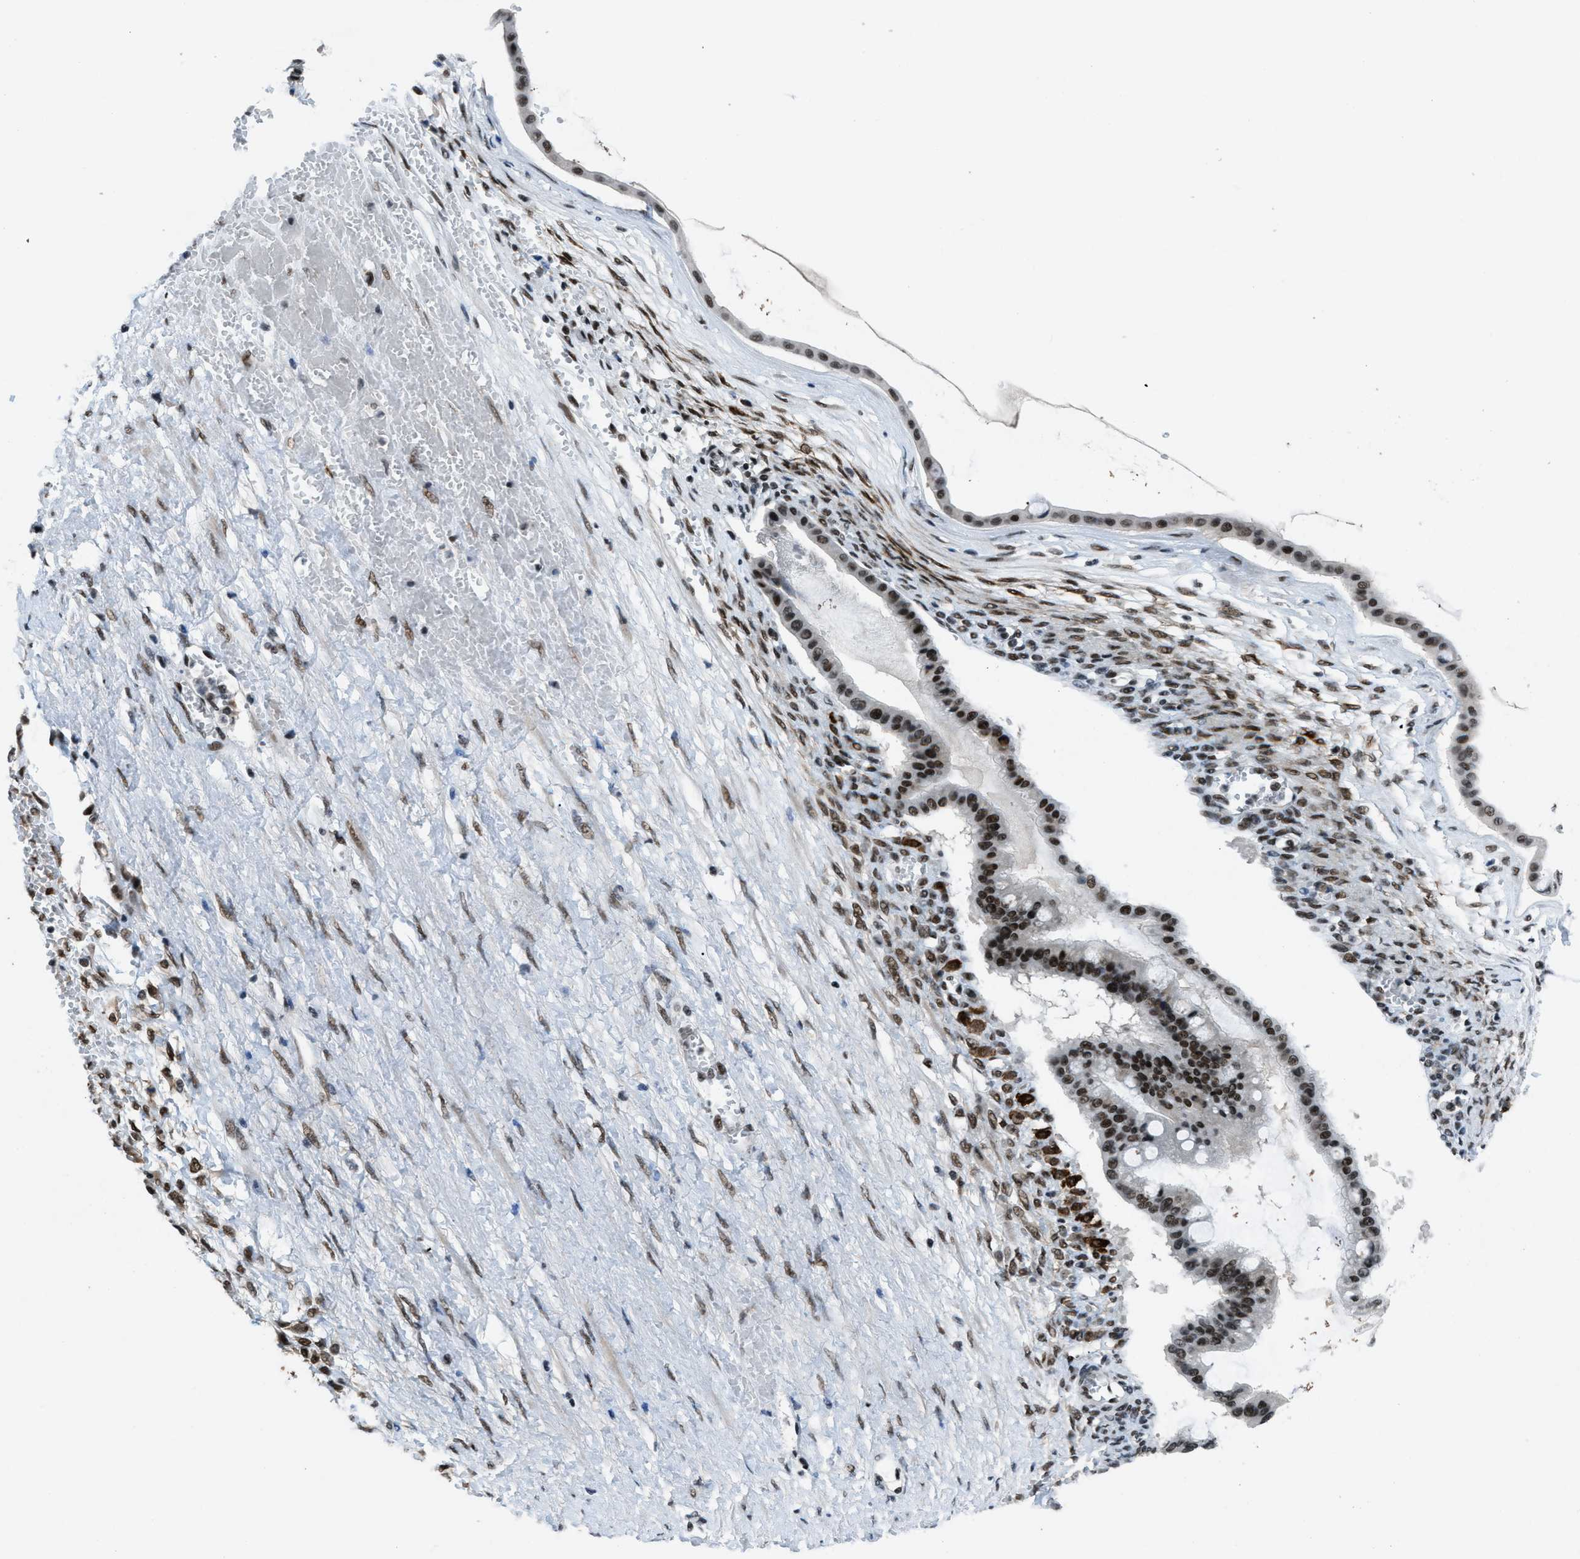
{"staining": {"intensity": "strong", "quantity": ">75%", "location": "nuclear"}, "tissue": "ovarian cancer", "cell_type": "Tumor cells", "image_type": "cancer", "snomed": [{"axis": "morphology", "description": "Cystadenocarcinoma, mucinous, NOS"}, {"axis": "topography", "description": "Ovary"}], "caption": "Immunohistochemistry (IHC) staining of ovarian cancer, which demonstrates high levels of strong nuclear staining in approximately >75% of tumor cells indicating strong nuclear protein positivity. The staining was performed using DAB (3,3'-diaminobenzidine) (brown) for protein detection and nuclei were counterstained in hematoxylin (blue).", "gene": "GATAD2B", "patient": {"sex": "female", "age": 73}}